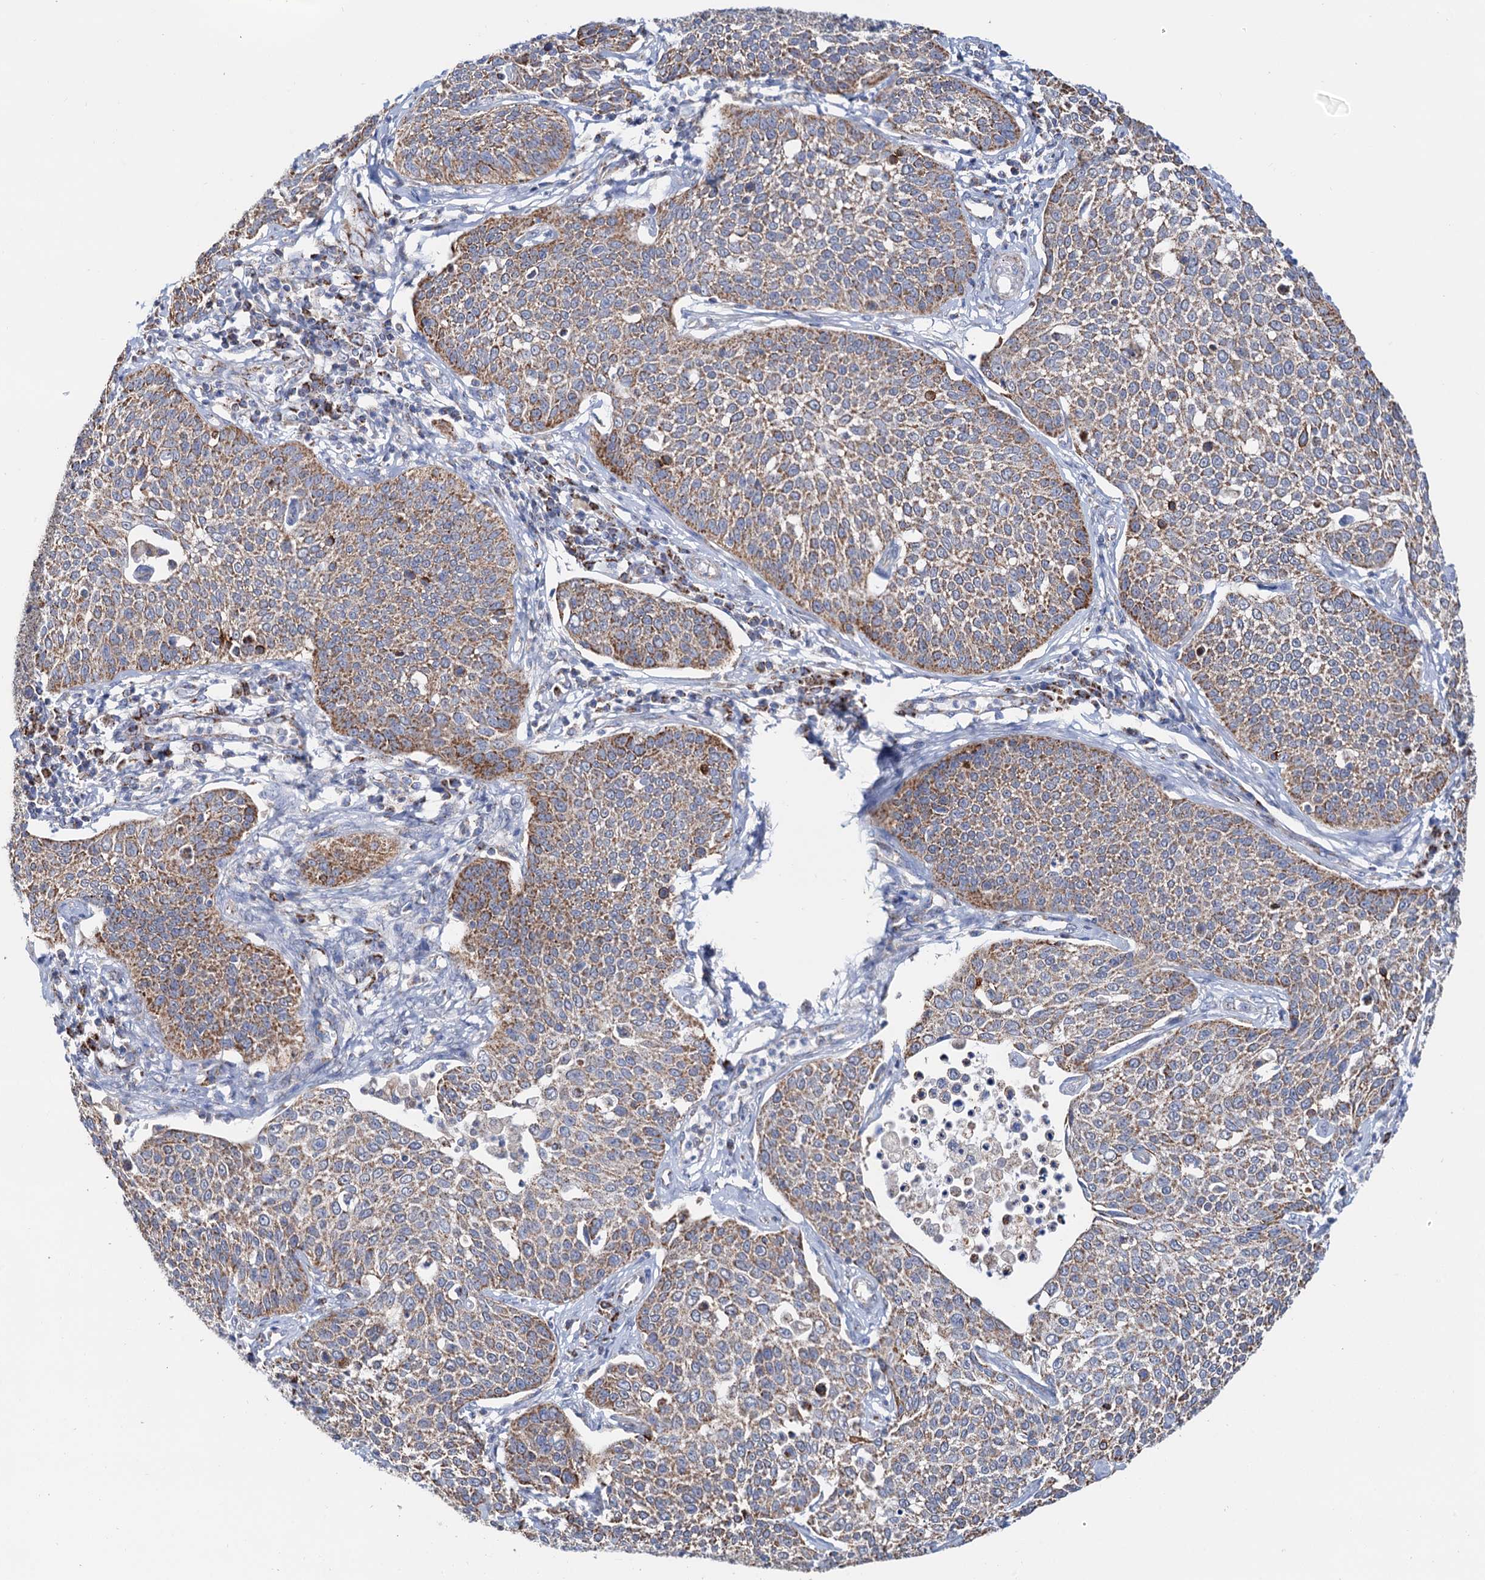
{"staining": {"intensity": "moderate", "quantity": ">75%", "location": "cytoplasmic/membranous"}, "tissue": "cervical cancer", "cell_type": "Tumor cells", "image_type": "cancer", "snomed": [{"axis": "morphology", "description": "Squamous cell carcinoma, NOS"}, {"axis": "topography", "description": "Cervix"}], "caption": "Human cervical cancer stained with a brown dye displays moderate cytoplasmic/membranous positive staining in about >75% of tumor cells.", "gene": "C2CD3", "patient": {"sex": "female", "age": 34}}